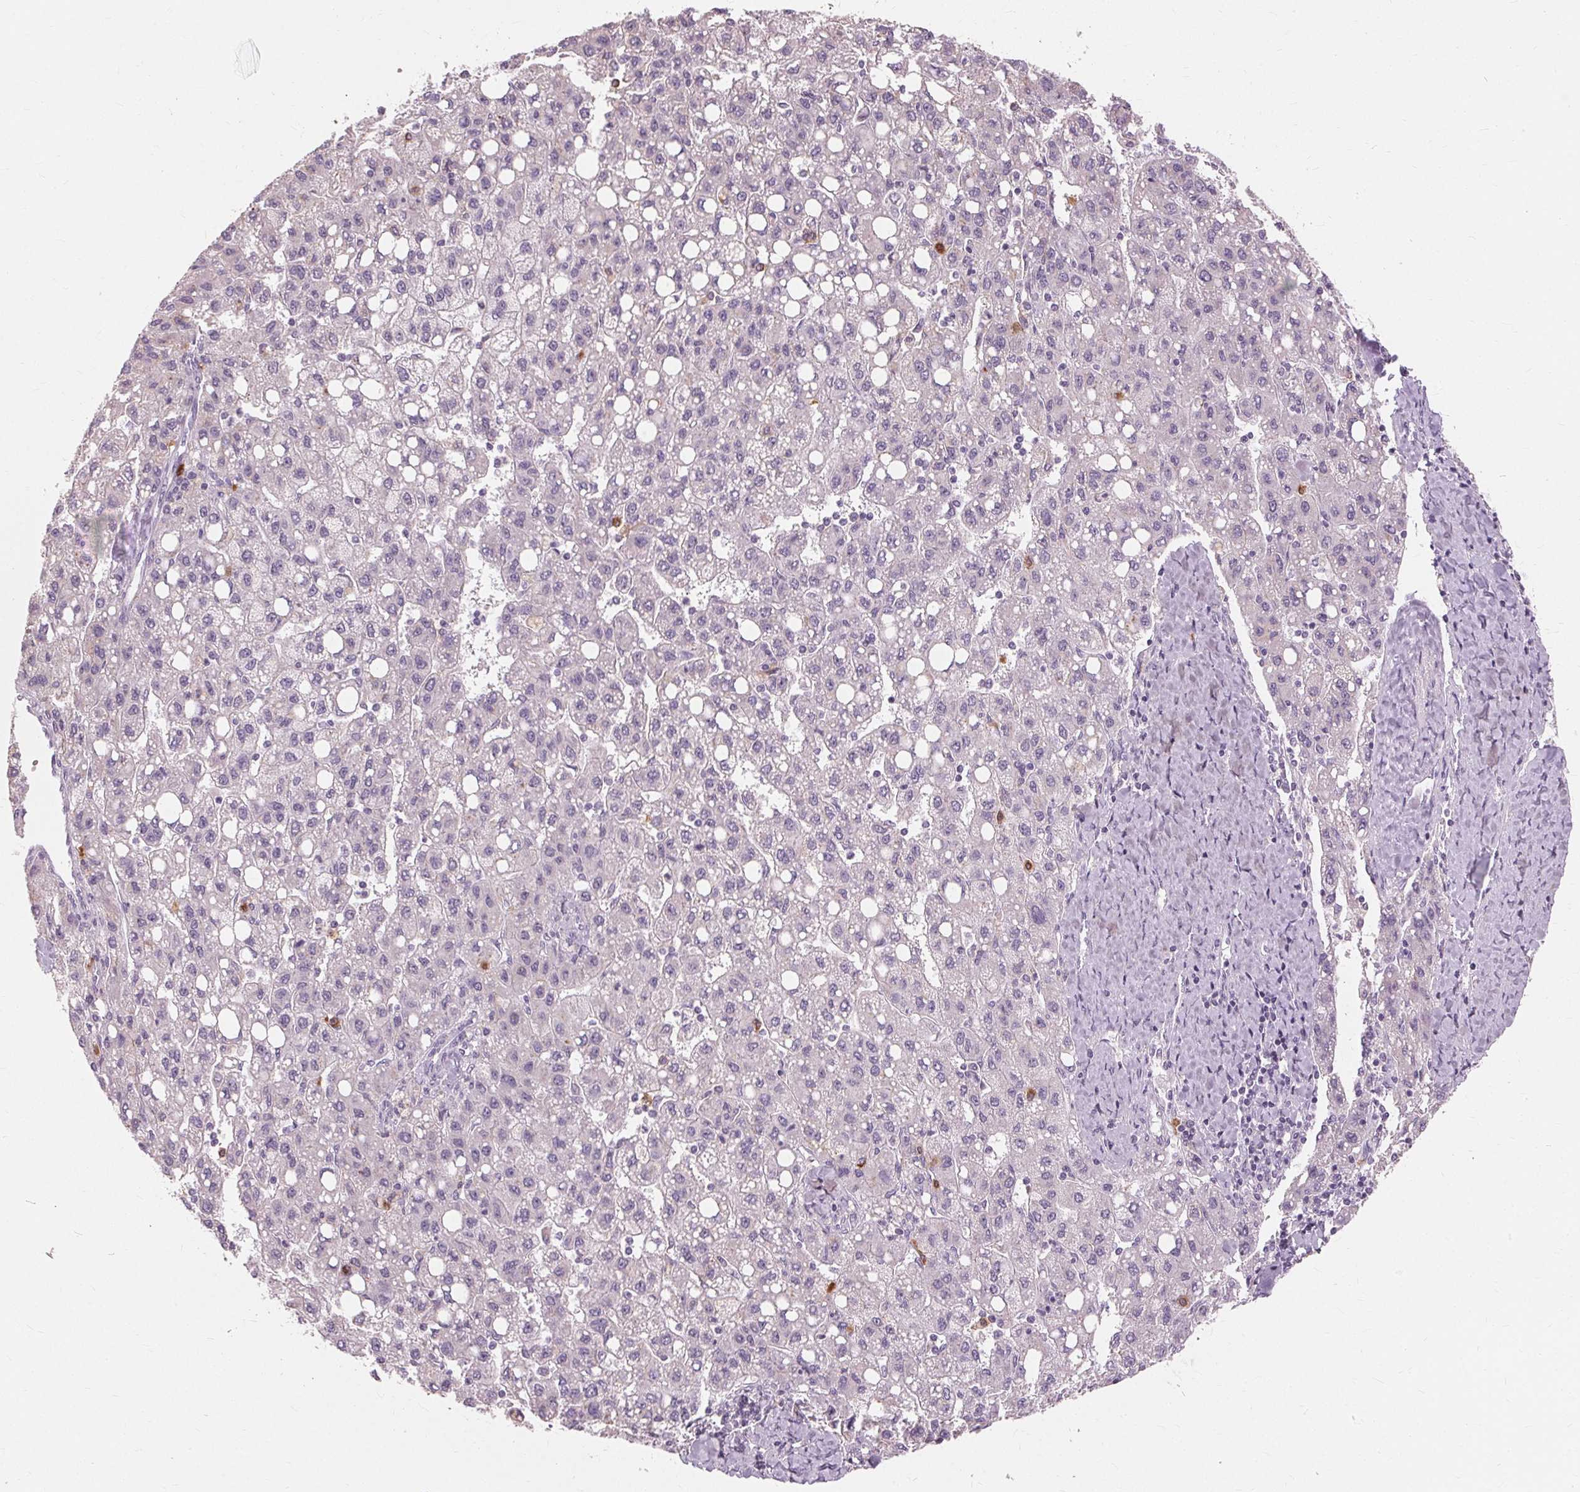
{"staining": {"intensity": "negative", "quantity": "none", "location": "none"}, "tissue": "liver cancer", "cell_type": "Tumor cells", "image_type": "cancer", "snomed": [{"axis": "morphology", "description": "Carcinoma, Hepatocellular, NOS"}, {"axis": "topography", "description": "Liver"}], "caption": "A high-resolution image shows IHC staining of liver hepatocellular carcinoma, which exhibits no significant staining in tumor cells.", "gene": "SIGLEC6", "patient": {"sex": "female", "age": 82}}